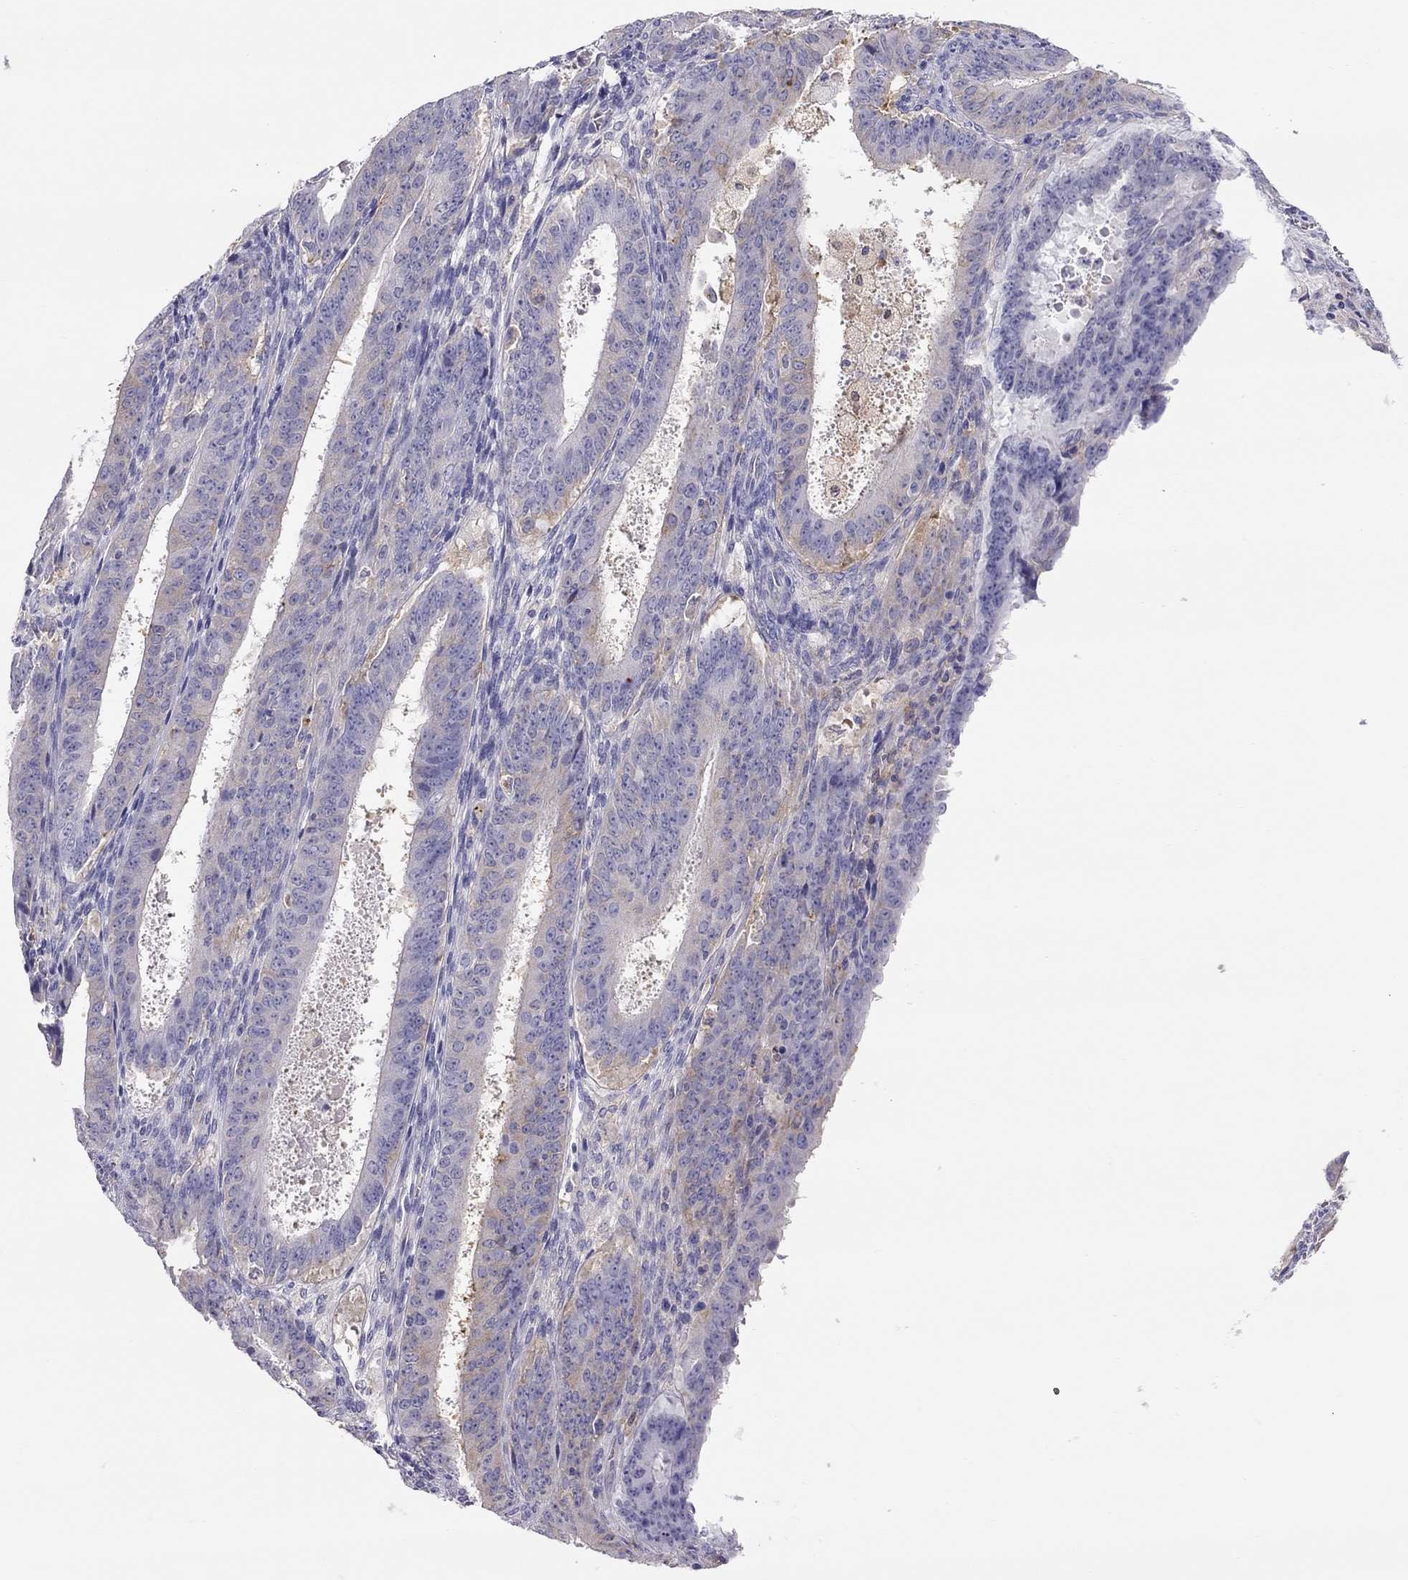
{"staining": {"intensity": "moderate", "quantity": "<25%", "location": "cytoplasmic/membranous"}, "tissue": "ovarian cancer", "cell_type": "Tumor cells", "image_type": "cancer", "snomed": [{"axis": "morphology", "description": "Carcinoma, endometroid"}, {"axis": "topography", "description": "Ovary"}], "caption": "Immunohistochemical staining of human ovarian cancer (endometroid carcinoma) shows low levels of moderate cytoplasmic/membranous staining in approximately <25% of tumor cells.", "gene": "ALOX15B", "patient": {"sex": "female", "age": 42}}